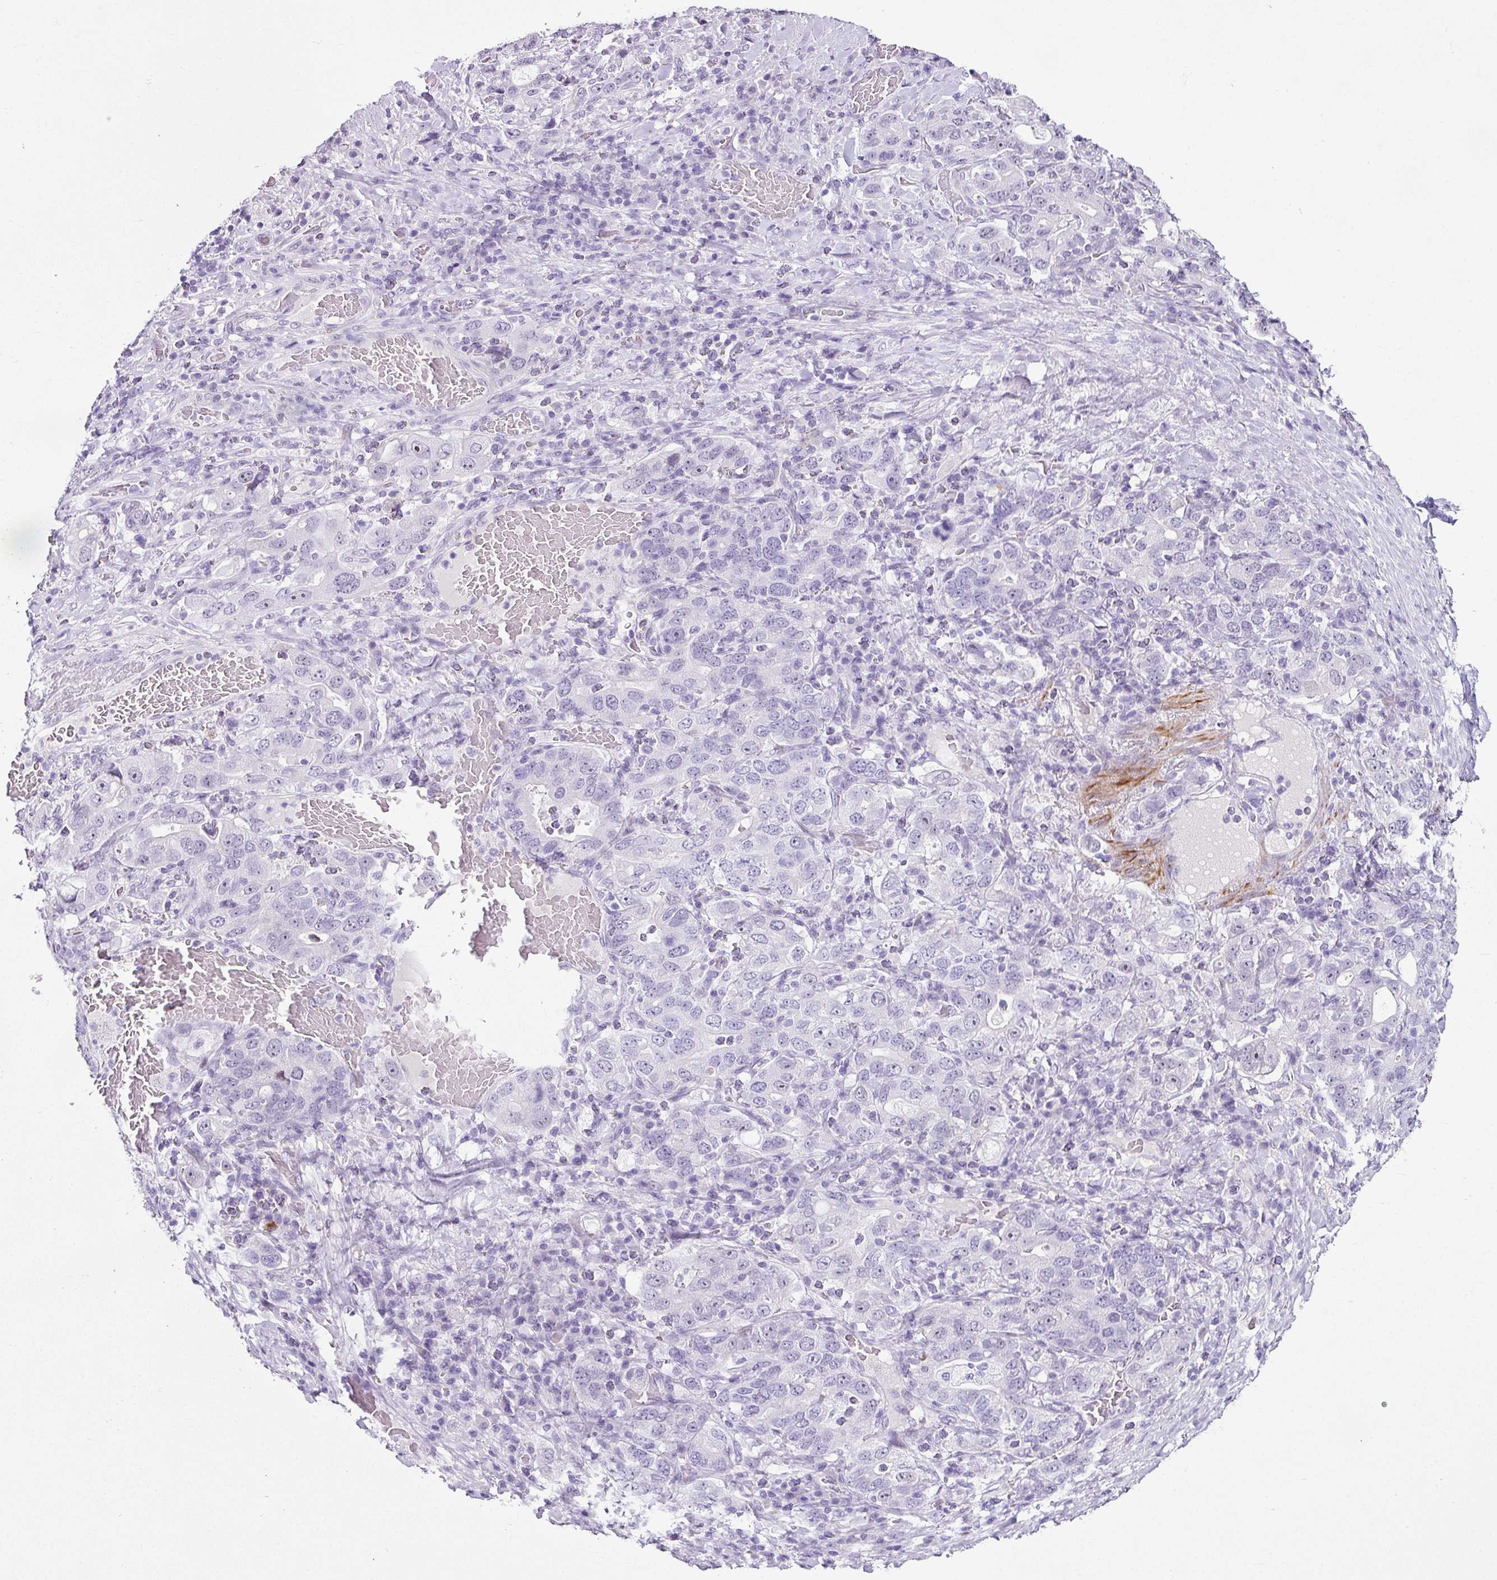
{"staining": {"intensity": "negative", "quantity": "none", "location": "none"}, "tissue": "stomach cancer", "cell_type": "Tumor cells", "image_type": "cancer", "snomed": [{"axis": "morphology", "description": "Adenocarcinoma, NOS"}, {"axis": "topography", "description": "Stomach, upper"}, {"axis": "topography", "description": "Stomach"}], "caption": "An immunohistochemistry photomicrograph of adenocarcinoma (stomach) is shown. There is no staining in tumor cells of adenocarcinoma (stomach). Brightfield microscopy of immunohistochemistry stained with DAB (brown) and hematoxylin (blue), captured at high magnification.", "gene": "TRA2A", "patient": {"sex": "male", "age": 62}}